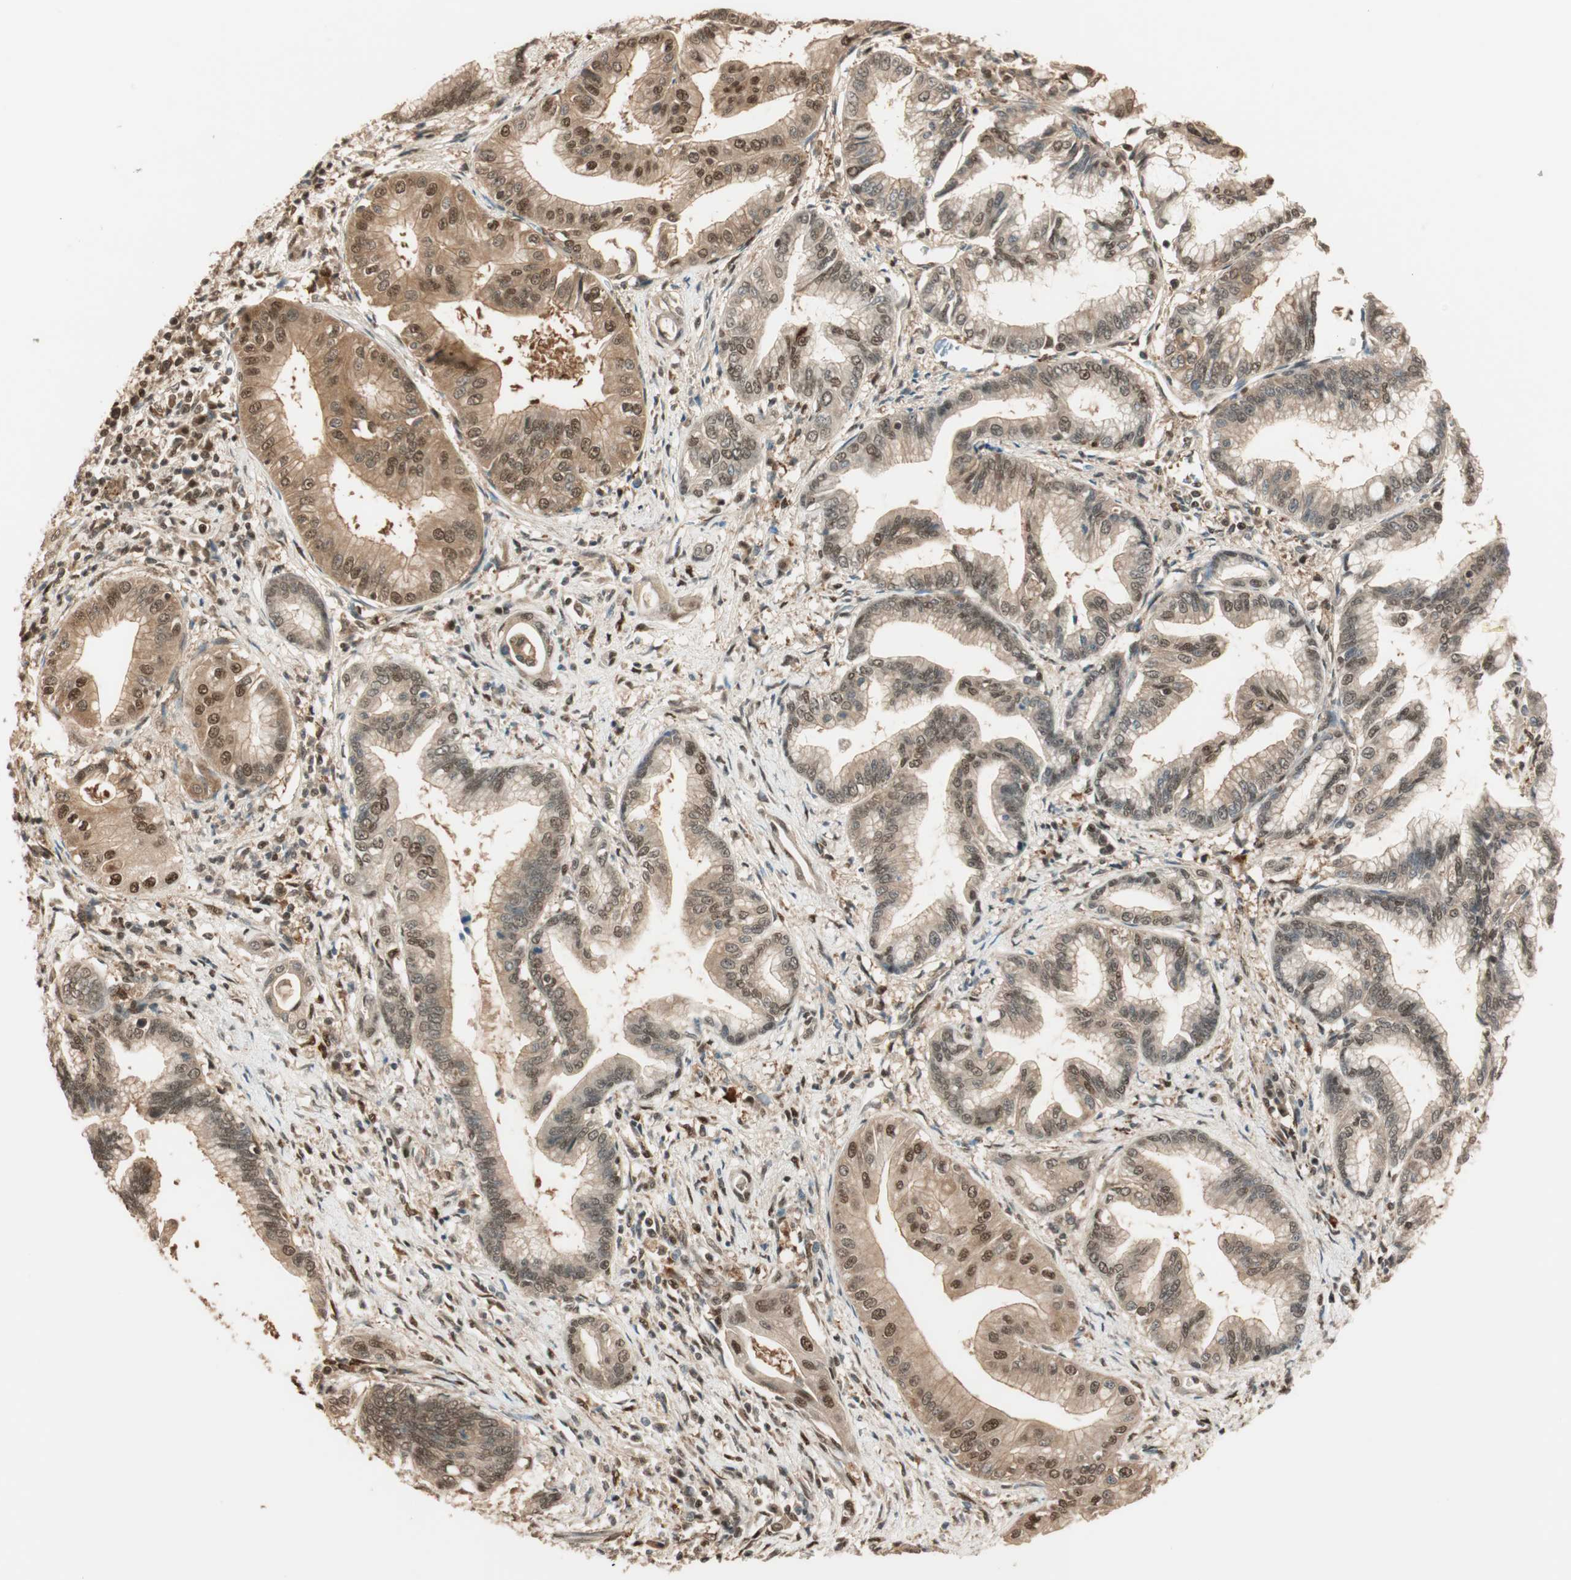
{"staining": {"intensity": "moderate", "quantity": ">75%", "location": "cytoplasmic/membranous,nuclear"}, "tissue": "pancreatic cancer", "cell_type": "Tumor cells", "image_type": "cancer", "snomed": [{"axis": "morphology", "description": "Adenocarcinoma, NOS"}, {"axis": "topography", "description": "Pancreas"}], "caption": "Protein analysis of pancreatic adenocarcinoma tissue displays moderate cytoplasmic/membranous and nuclear staining in approximately >75% of tumor cells. (DAB (3,3'-diaminobenzidine) = brown stain, brightfield microscopy at high magnification).", "gene": "ZNF443", "patient": {"sex": "female", "age": 64}}